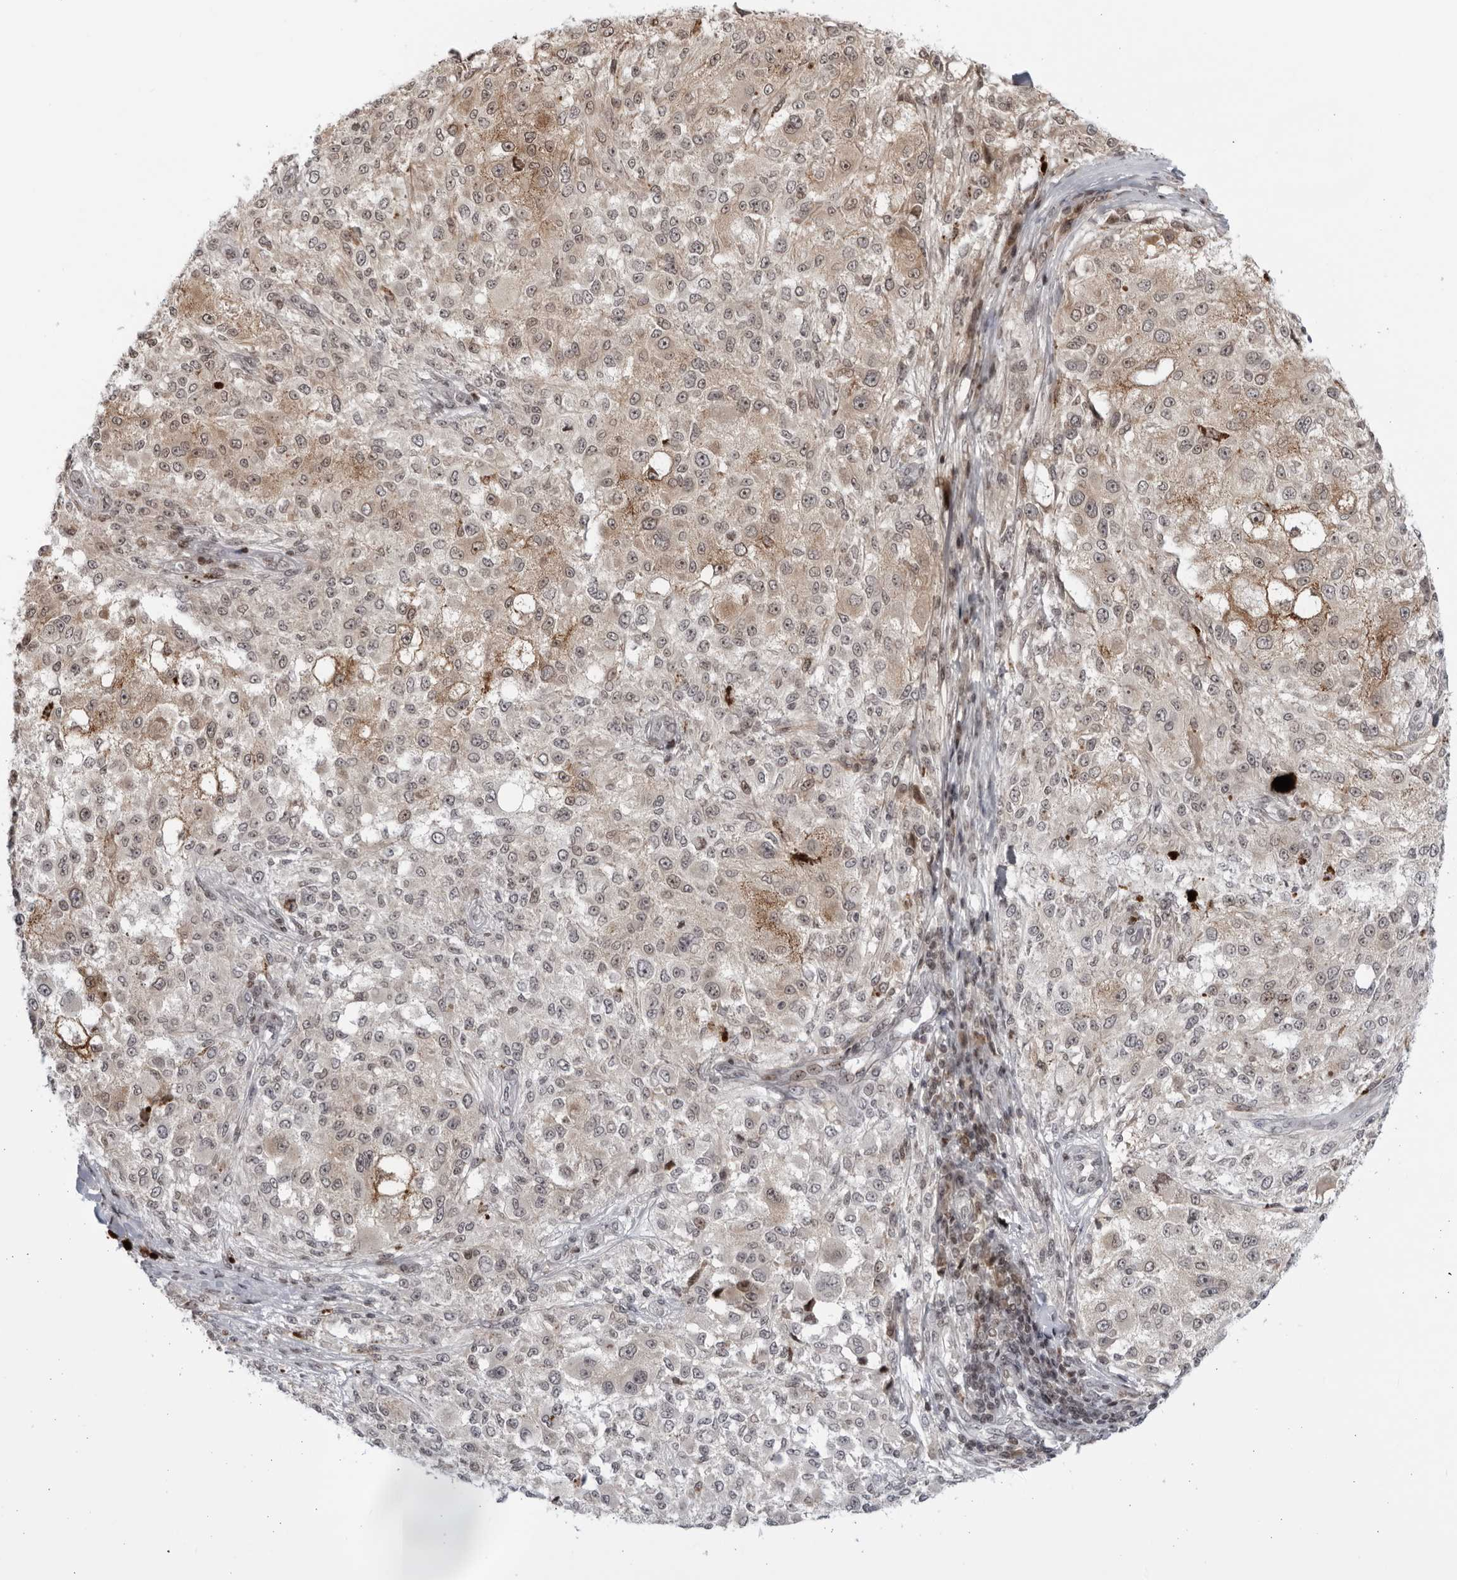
{"staining": {"intensity": "moderate", "quantity": "25%-75%", "location": "cytoplasmic/membranous,nuclear"}, "tissue": "melanoma", "cell_type": "Tumor cells", "image_type": "cancer", "snomed": [{"axis": "morphology", "description": "Necrosis, NOS"}, {"axis": "morphology", "description": "Malignant melanoma, NOS"}, {"axis": "topography", "description": "Skin"}], "caption": "Melanoma tissue reveals moderate cytoplasmic/membranous and nuclear positivity in approximately 25%-75% of tumor cells, visualized by immunohistochemistry.", "gene": "DTL", "patient": {"sex": "female", "age": 87}}